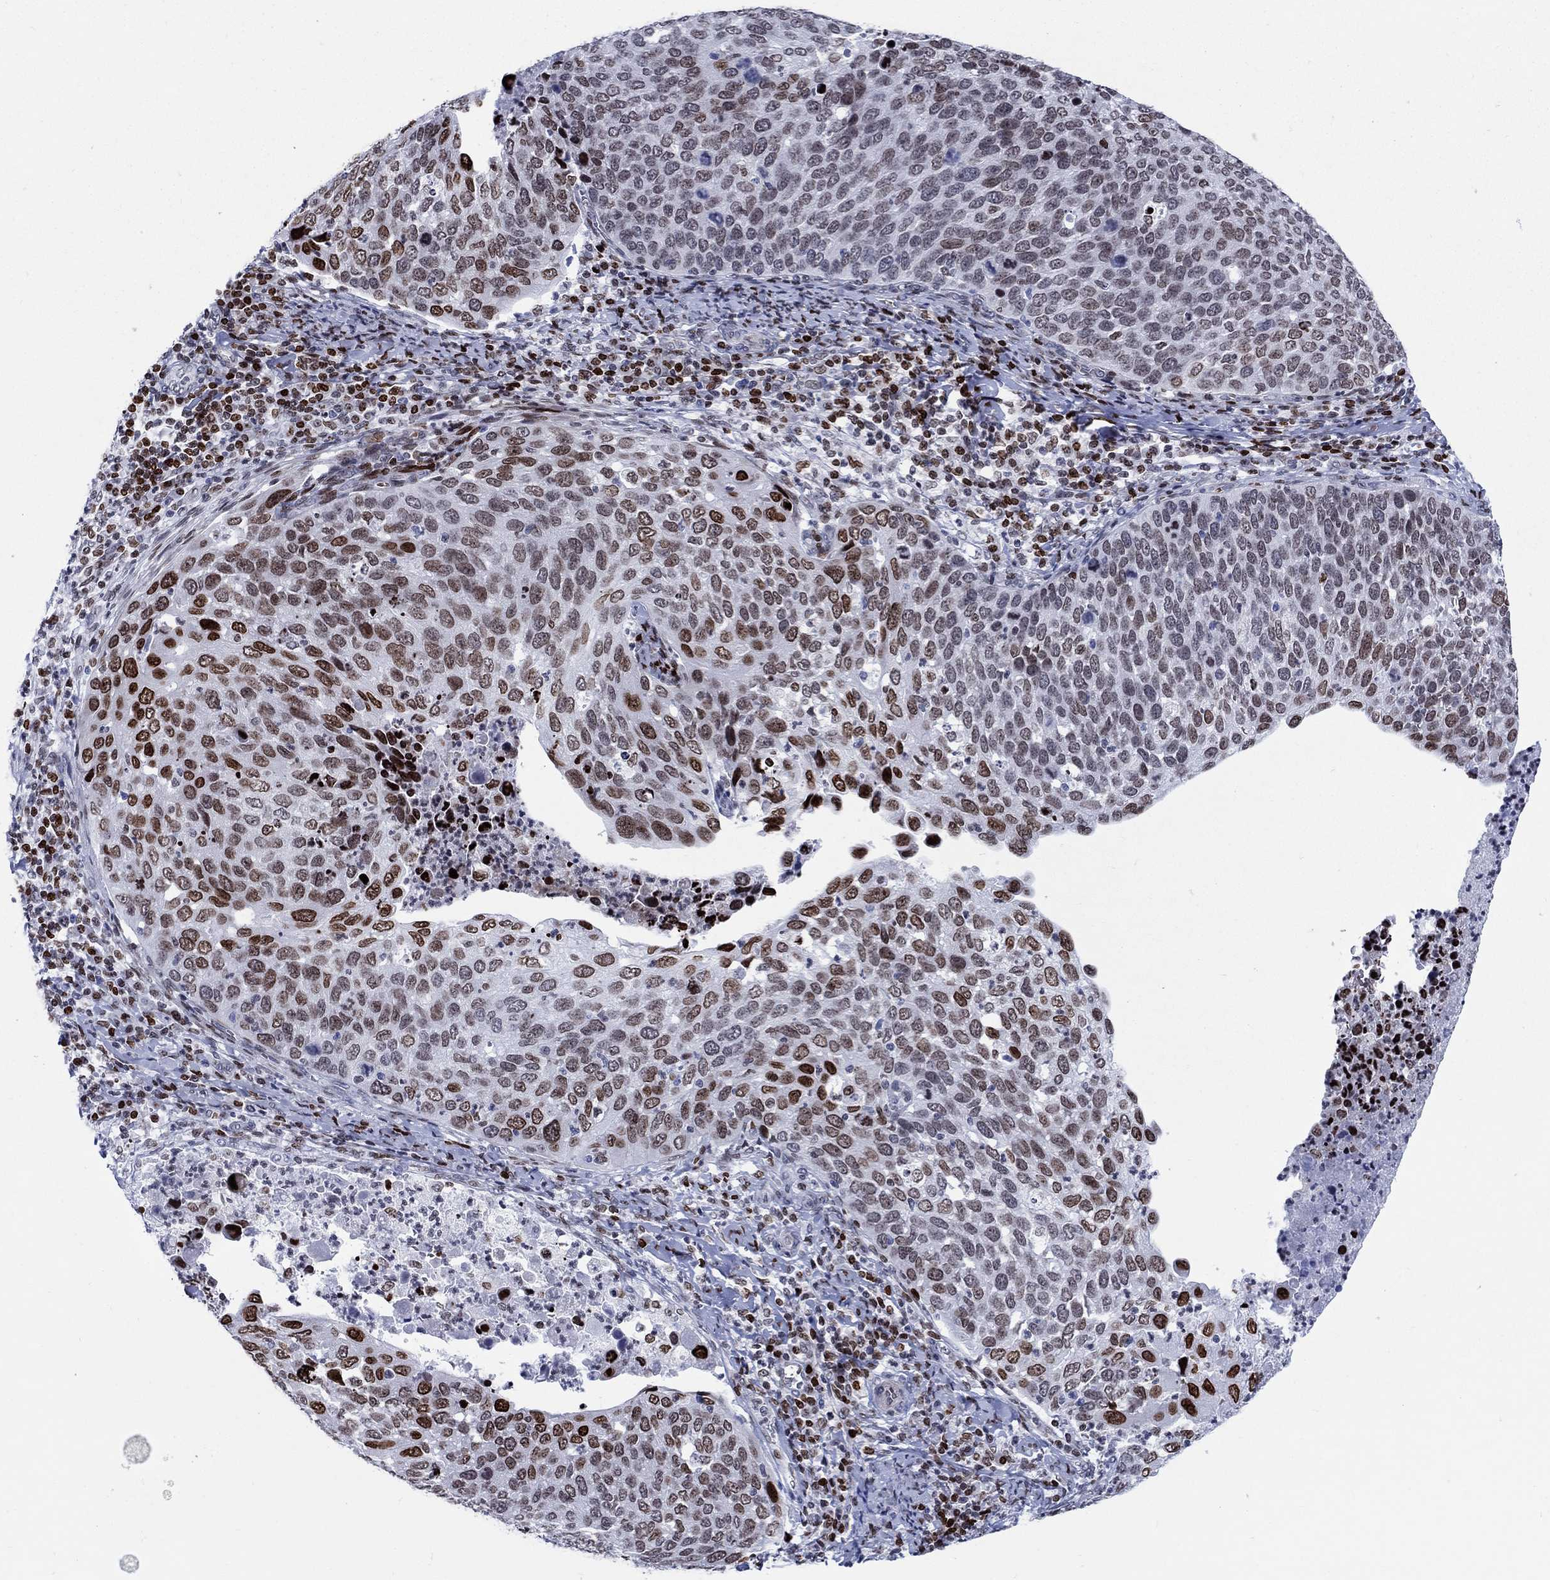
{"staining": {"intensity": "strong", "quantity": "<25%", "location": "nuclear"}, "tissue": "cervical cancer", "cell_type": "Tumor cells", "image_type": "cancer", "snomed": [{"axis": "morphology", "description": "Squamous cell carcinoma, NOS"}, {"axis": "topography", "description": "Cervix"}], "caption": "Immunohistochemical staining of cervical cancer (squamous cell carcinoma) displays strong nuclear protein positivity in approximately <25% of tumor cells.", "gene": "HMGA1", "patient": {"sex": "female", "age": 54}}